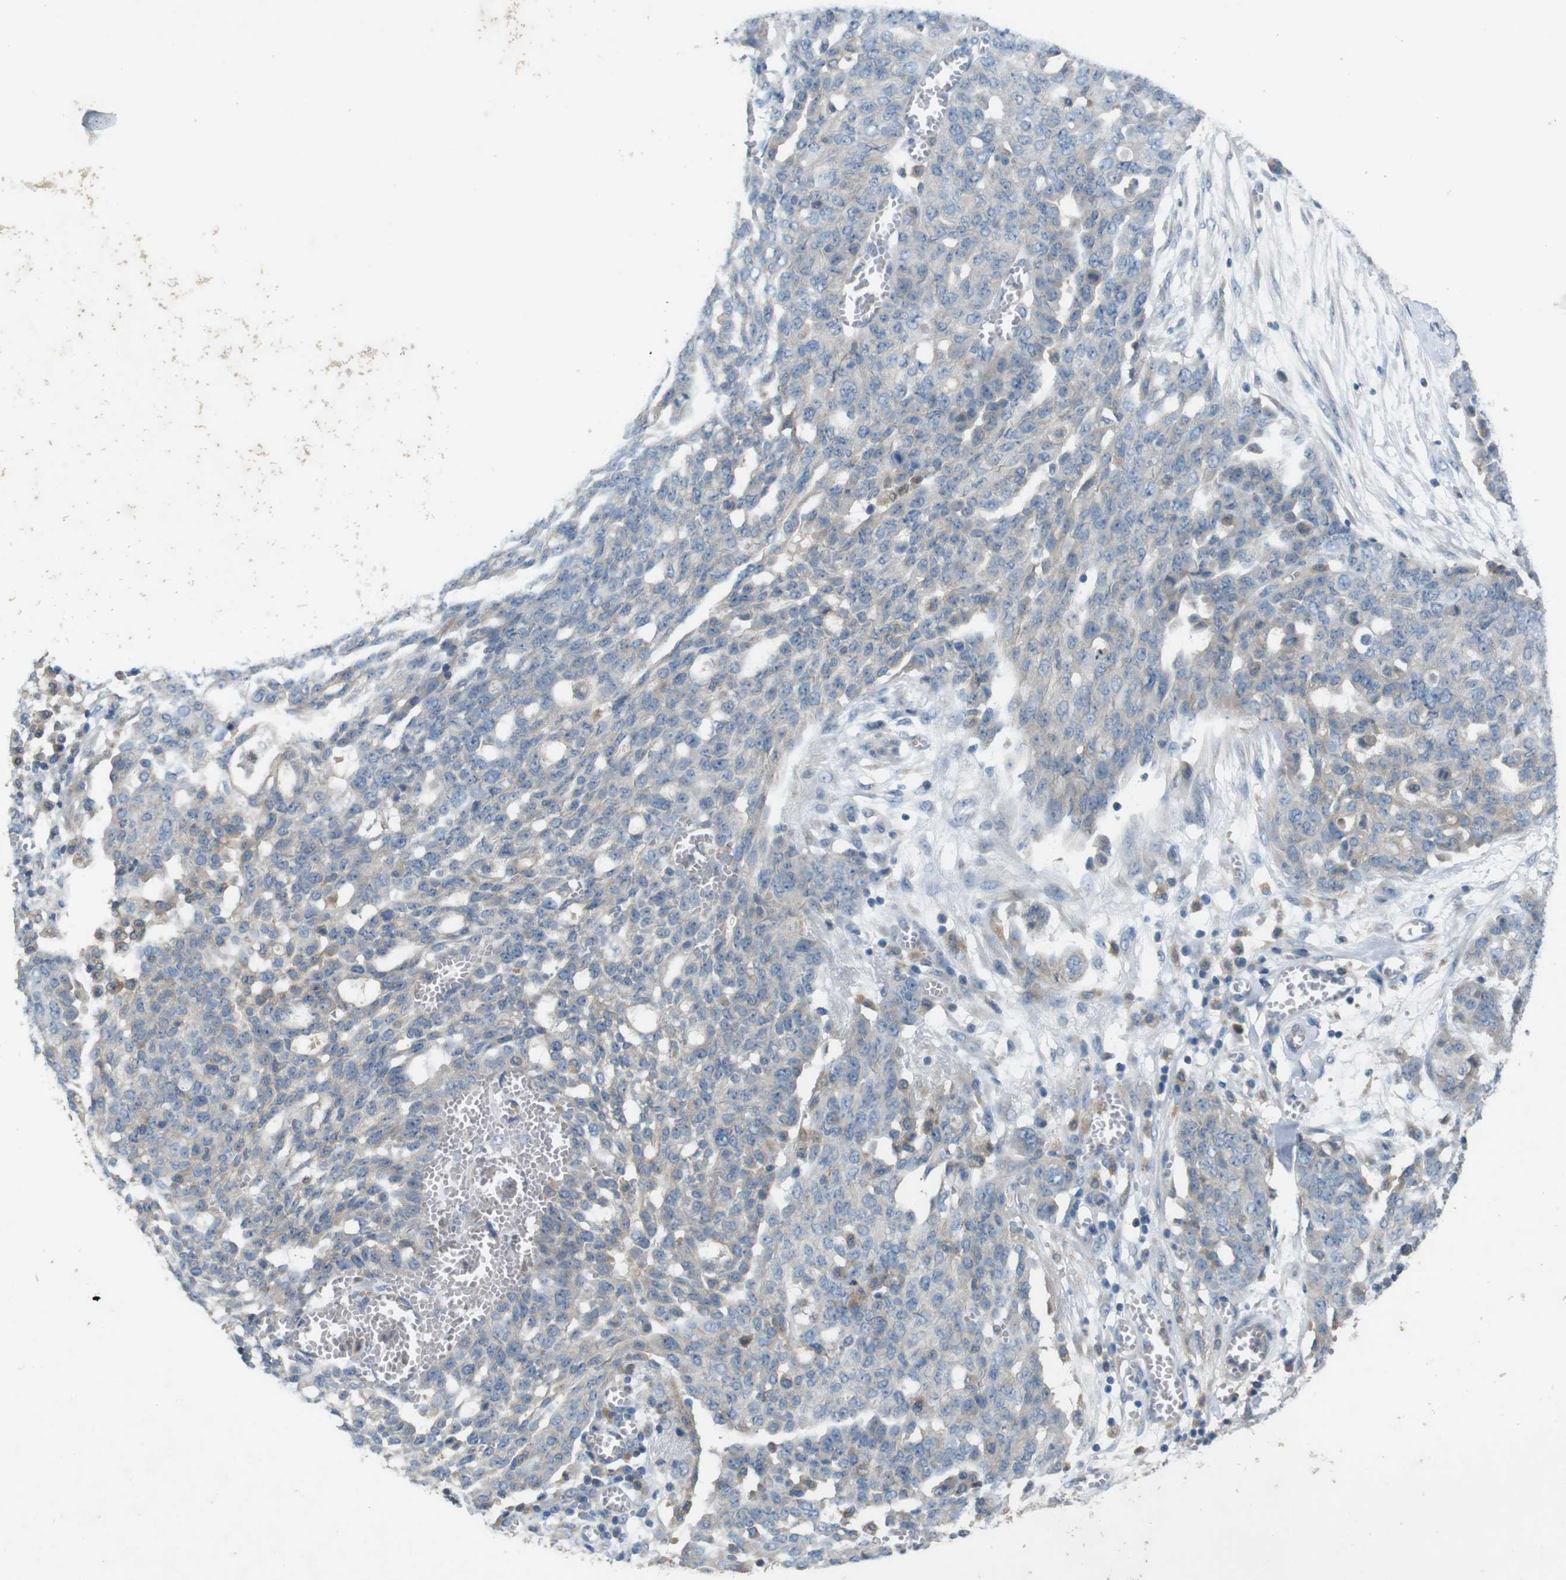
{"staining": {"intensity": "weak", "quantity": "<25%", "location": "cytoplasmic/membranous"}, "tissue": "ovarian cancer", "cell_type": "Tumor cells", "image_type": "cancer", "snomed": [{"axis": "morphology", "description": "Cystadenocarcinoma, serous, NOS"}, {"axis": "topography", "description": "Soft tissue"}, {"axis": "topography", "description": "Ovary"}], "caption": "DAB immunohistochemical staining of human ovarian serous cystadenocarcinoma exhibits no significant staining in tumor cells.", "gene": "MOGAT3", "patient": {"sex": "female", "age": 57}}